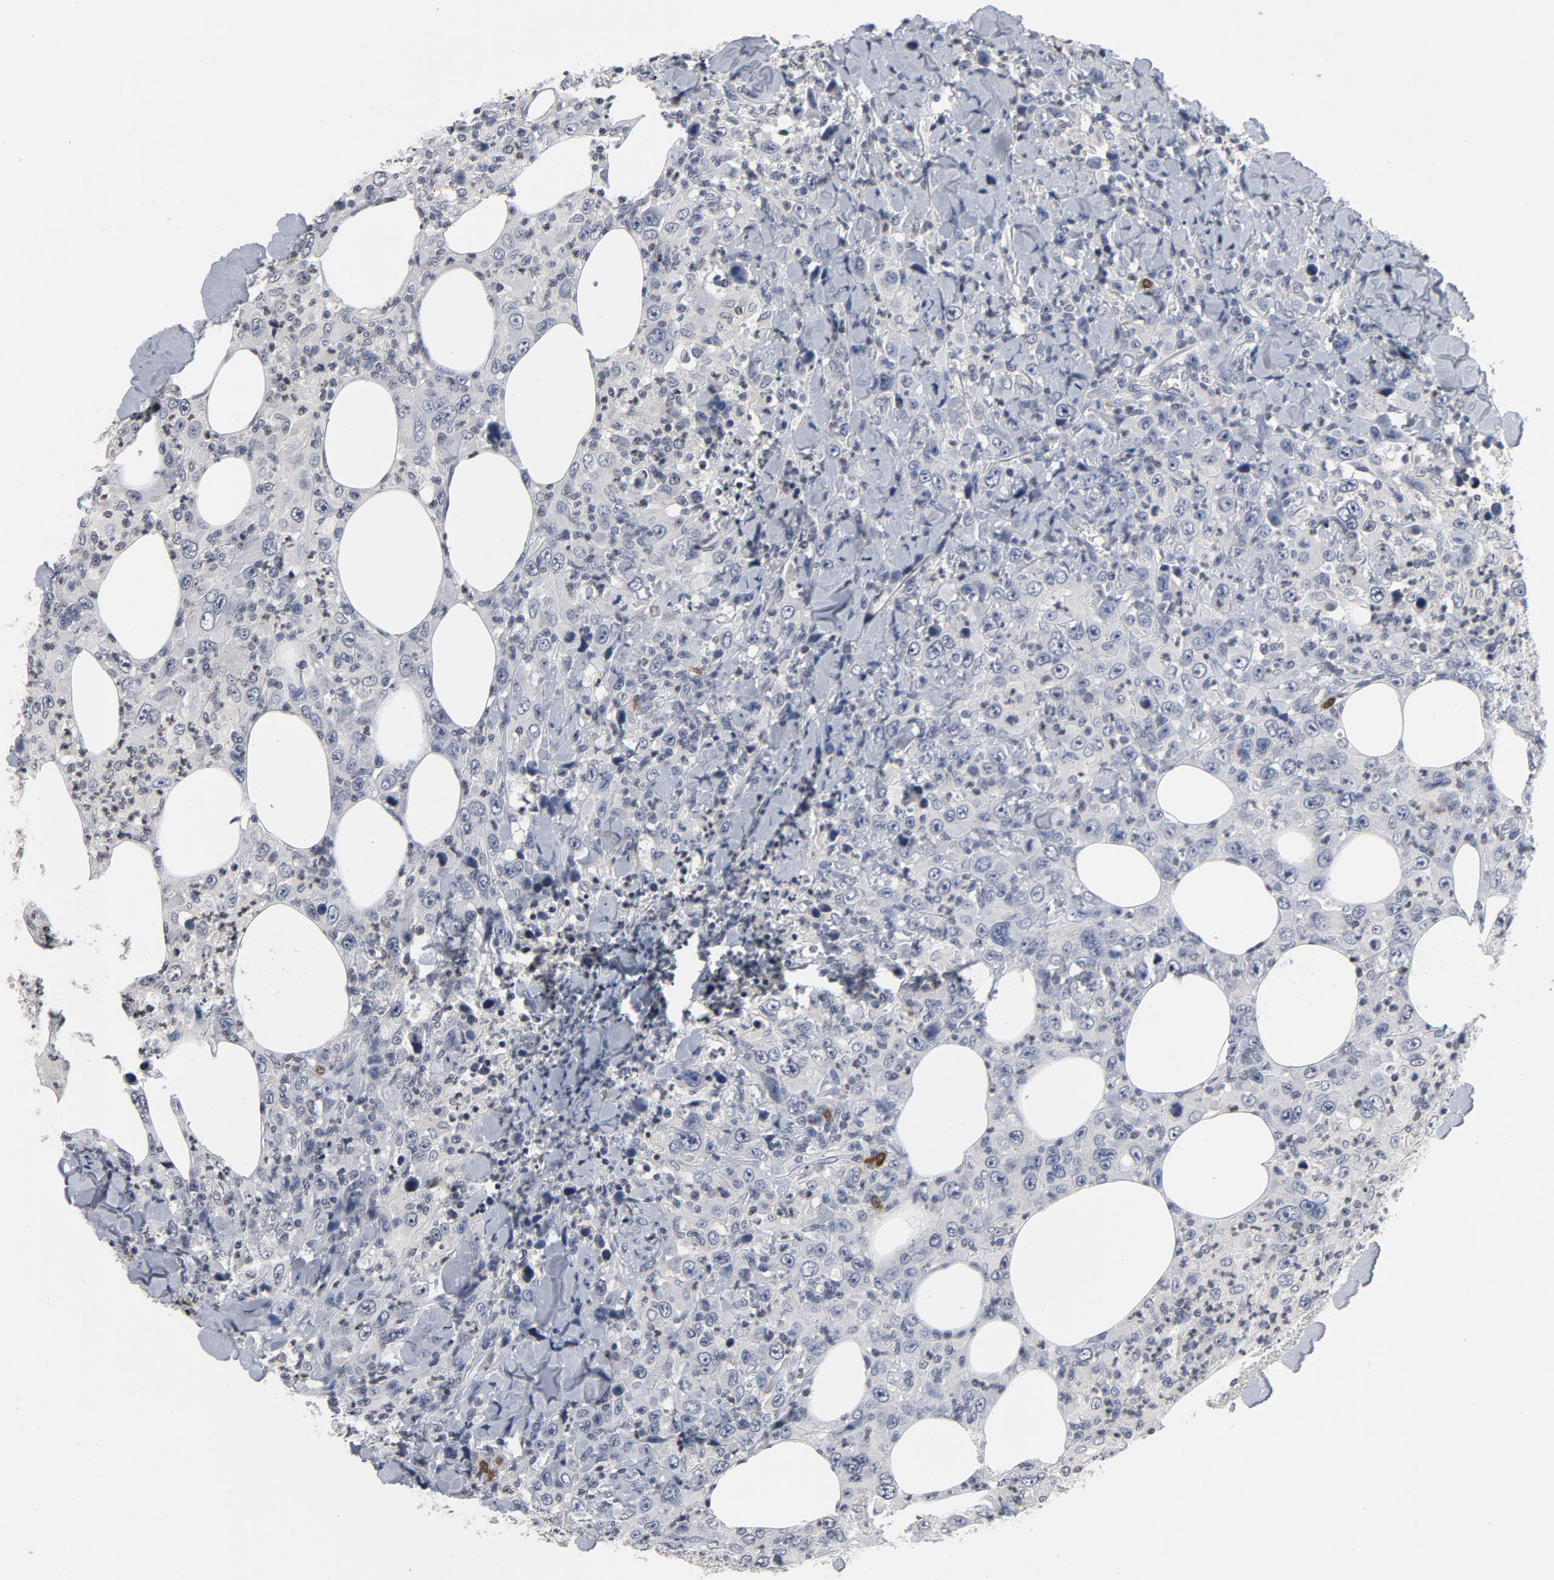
{"staining": {"intensity": "negative", "quantity": "none", "location": "none"}, "tissue": "thyroid cancer", "cell_type": "Tumor cells", "image_type": "cancer", "snomed": [{"axis": "morphology", "description": "Carcinoma, NOS"}, {"axis": "topography", "description": "Thyroid gland"}], "caption": "DAB (3,3'-diaminobenzidine) immunohistochemical staining of human carcinoma (thyroid) exhibits no significant staining in tumor cells.", "gene": "TCL1A", "patient": {"sex": "female", "age": 77}}